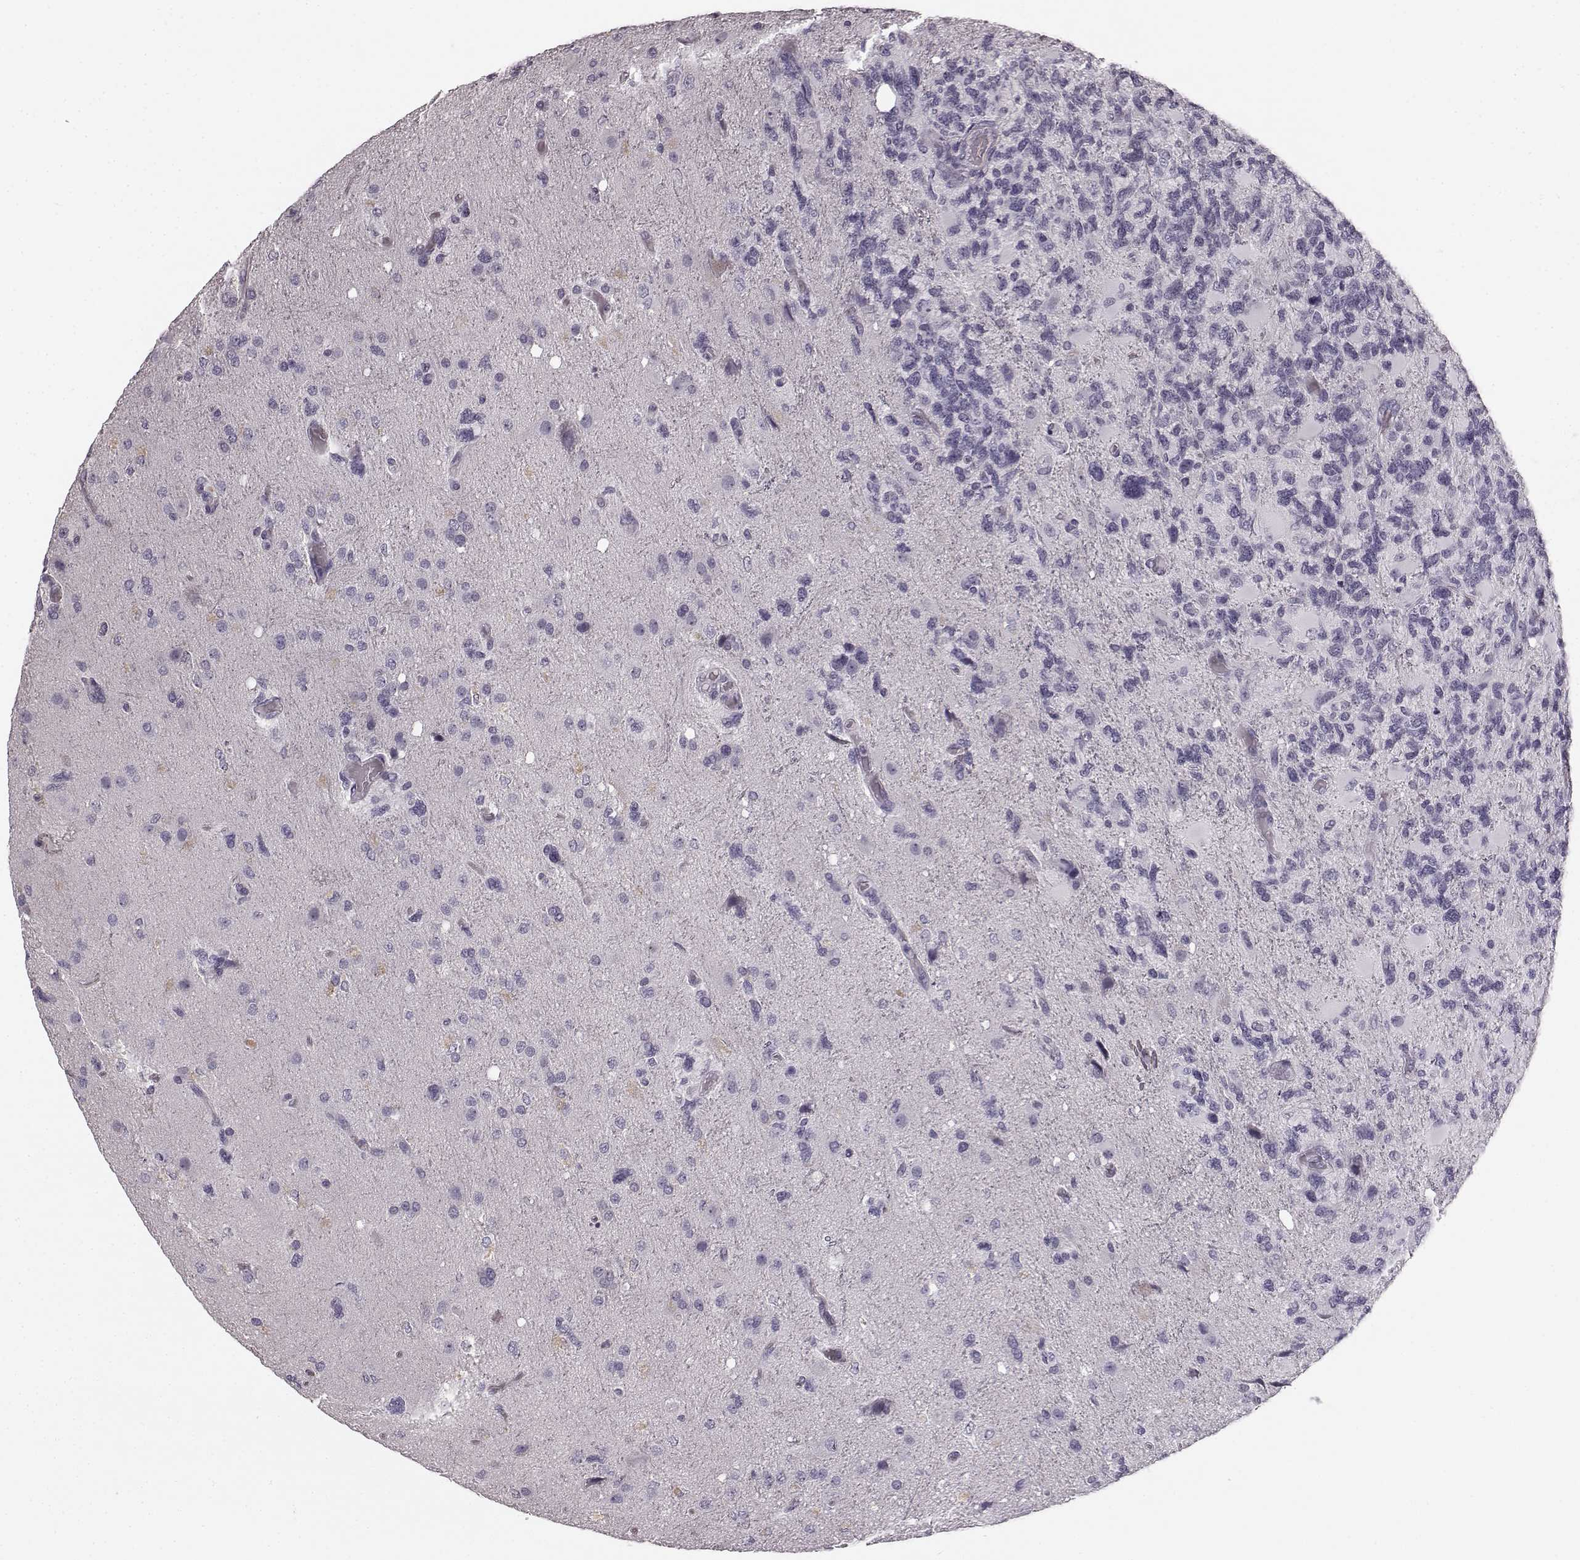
{"staining": {"intensity": "negative", "quantity": "none", "location": "none"}, "tissue": "glioma", "cell_type": "Tumor cells", "image_type": "cancer", "snomed": [{"axis": "morphology", "description": "Glioma, malignant, High grade"}, {"axis": "topography", "description": "Brain"}], "caption": "Immunohistochemical staining of human glioma reveals no significant positivity in tumor cells.", "gene": "TMPRSS15", "patient": {"sex": "female", "age": 71}}